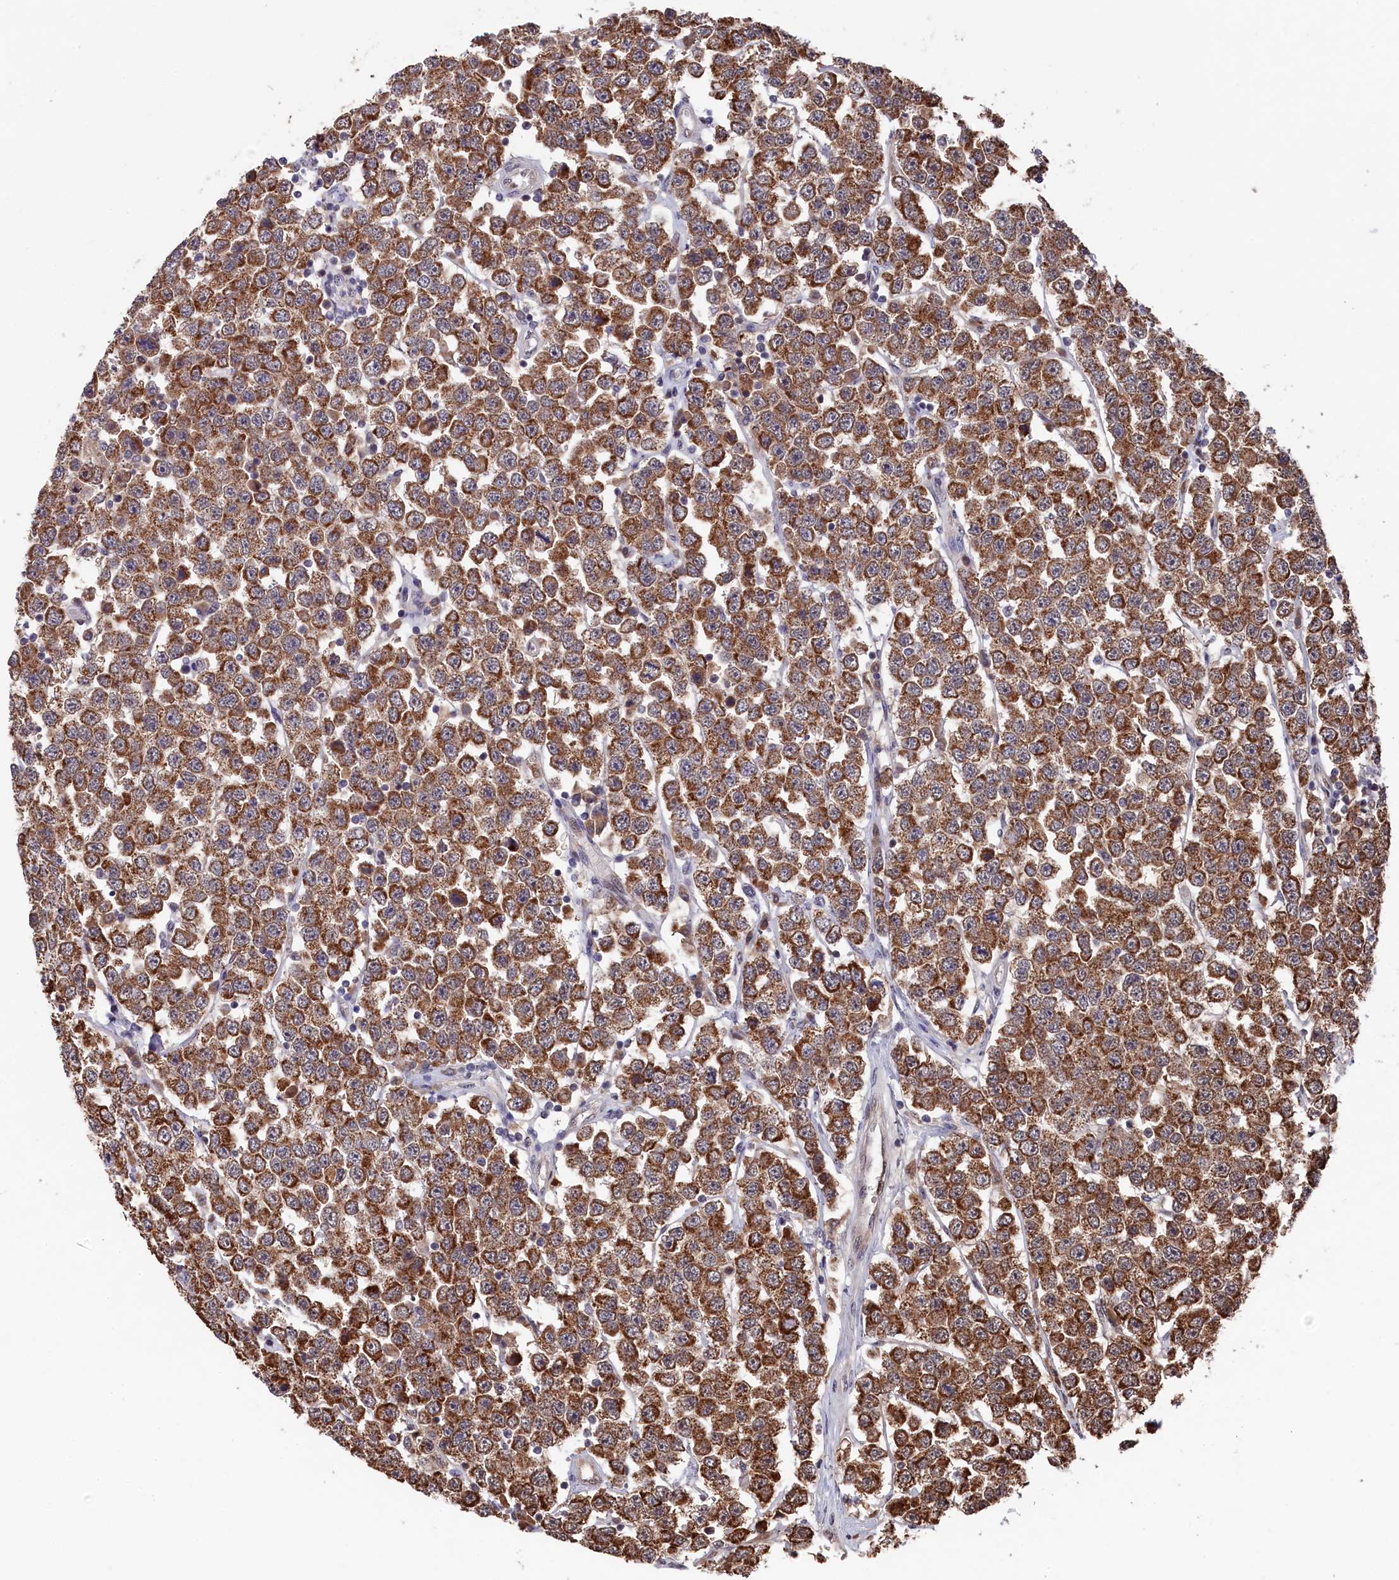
{"staining": {"intensity": "strong", "quantity": ">75%", "location": "cytoplasmic/membranous"}, "tissue": "testis cancer", "cell_type": "Tumor cells", "image_type": "cancer", "snomed": [{"axis": "morphology", "description": "Seminoma, NOS"}, {"axis": "topography", "description": "Testis"}], "caption": "A brown stain labels strong cytoplasmic/membranous expression of a protein in human testis cancer tumor cells.", "gene": "CLPX", "patient": {"sex": "male", "age": 28}}